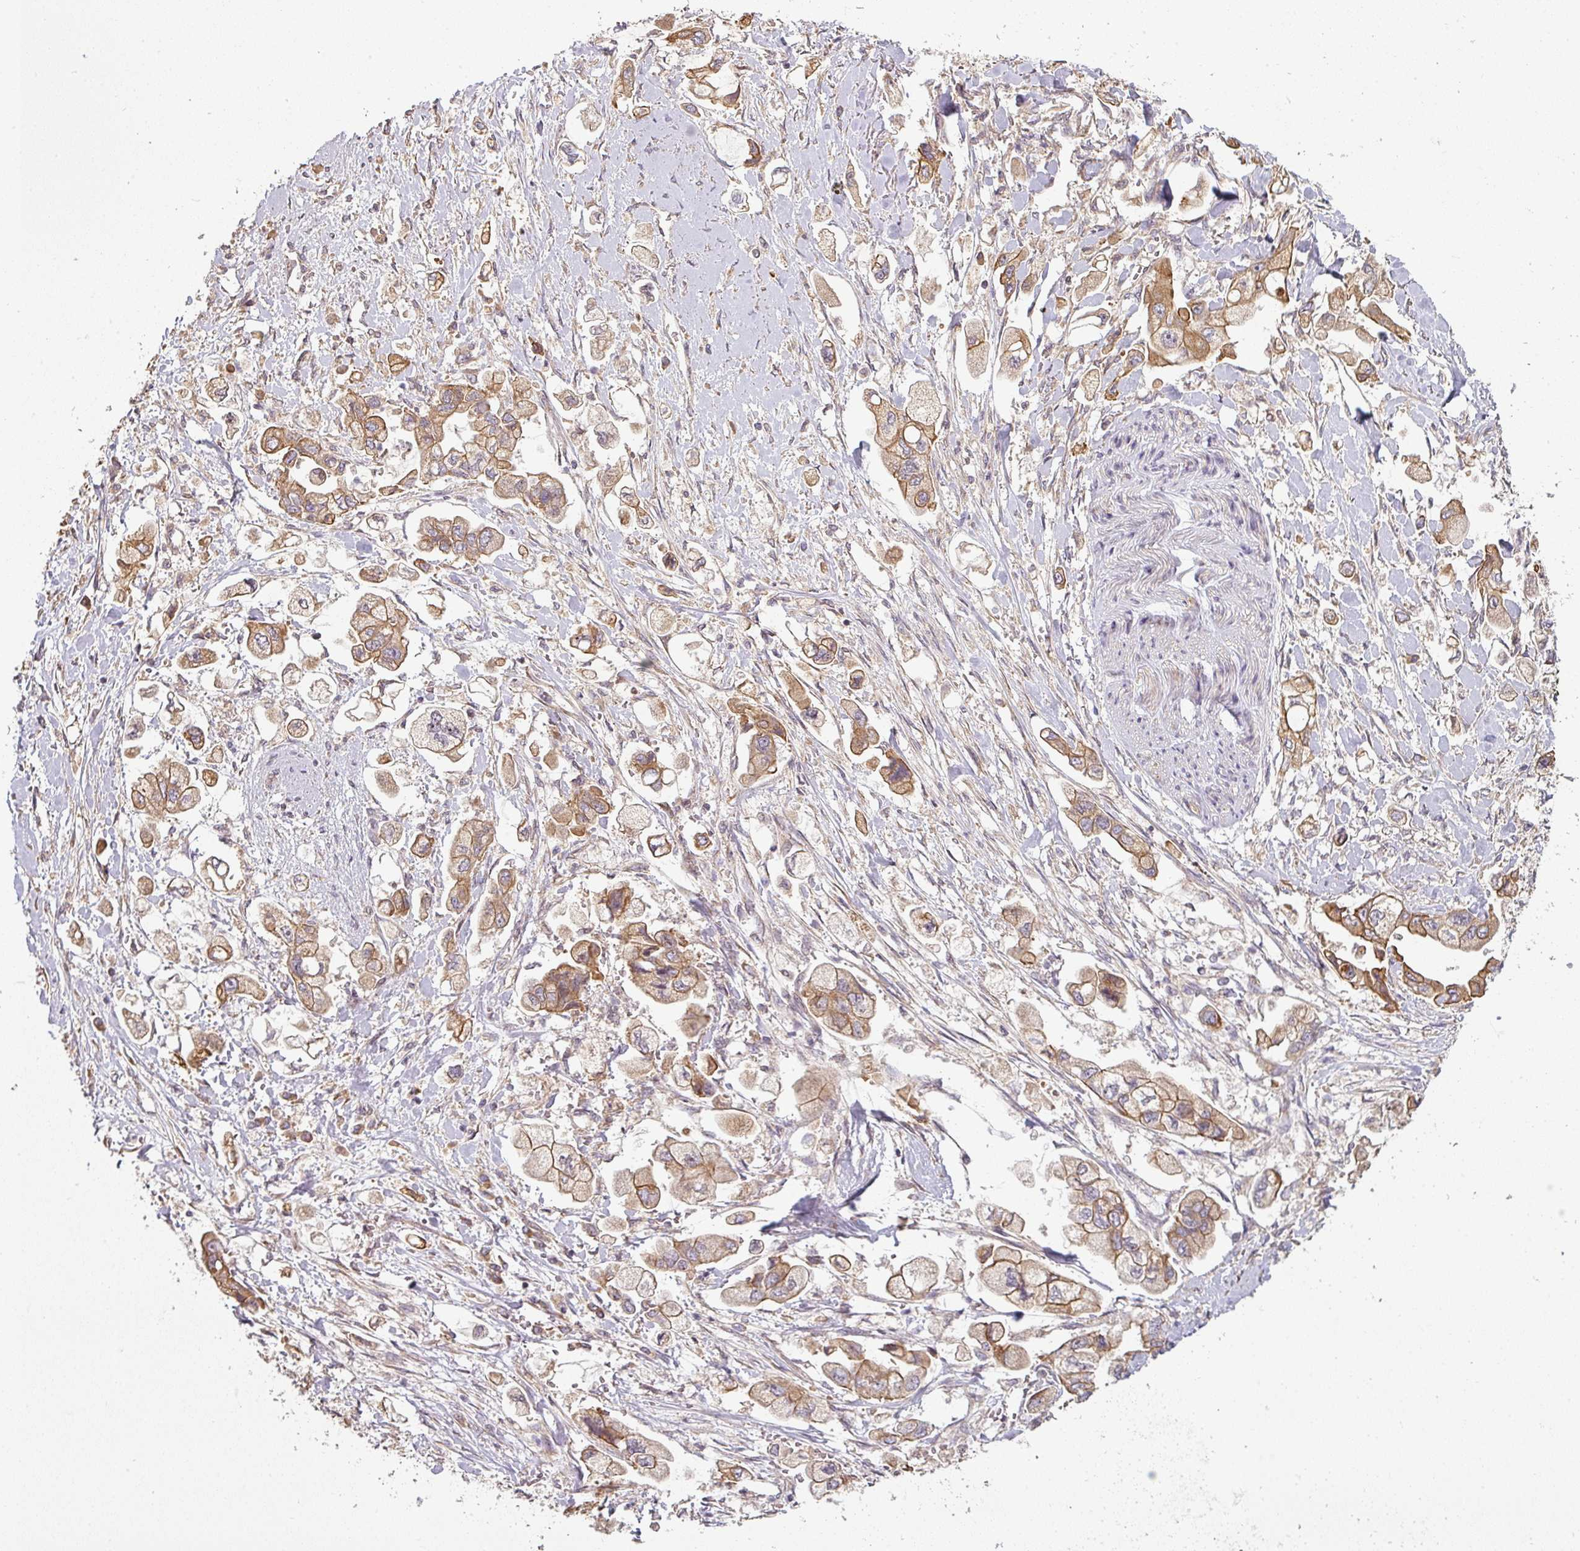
{"staining": {"intensity": "moderate", "quantity": ">75%", "location": "cytoplasmic/membranous"}, "tissue": "stomach cancer", "cell_type": "Tumor cells", "image_type": "cancer", "snomed": [{"axis": "morphology", "description": "Adenocarcinoma, NOS"}, {"axis": "topography", "description": "Stomach"}], "caption": "Immunohistochemistry (IHC) histopathology image of neoplastic tissue: human stomach adenocarcinoma stained using immunohistochemistry (IHC) demonstrates medium levels of moderate protein expression localized specifically in the cytoplasmic/membranous of tumor cells, appearing as a cytoplasmic/membranous brown color.", "gene": "RNF31", "patient": {"sex": "male", "age": 62}}